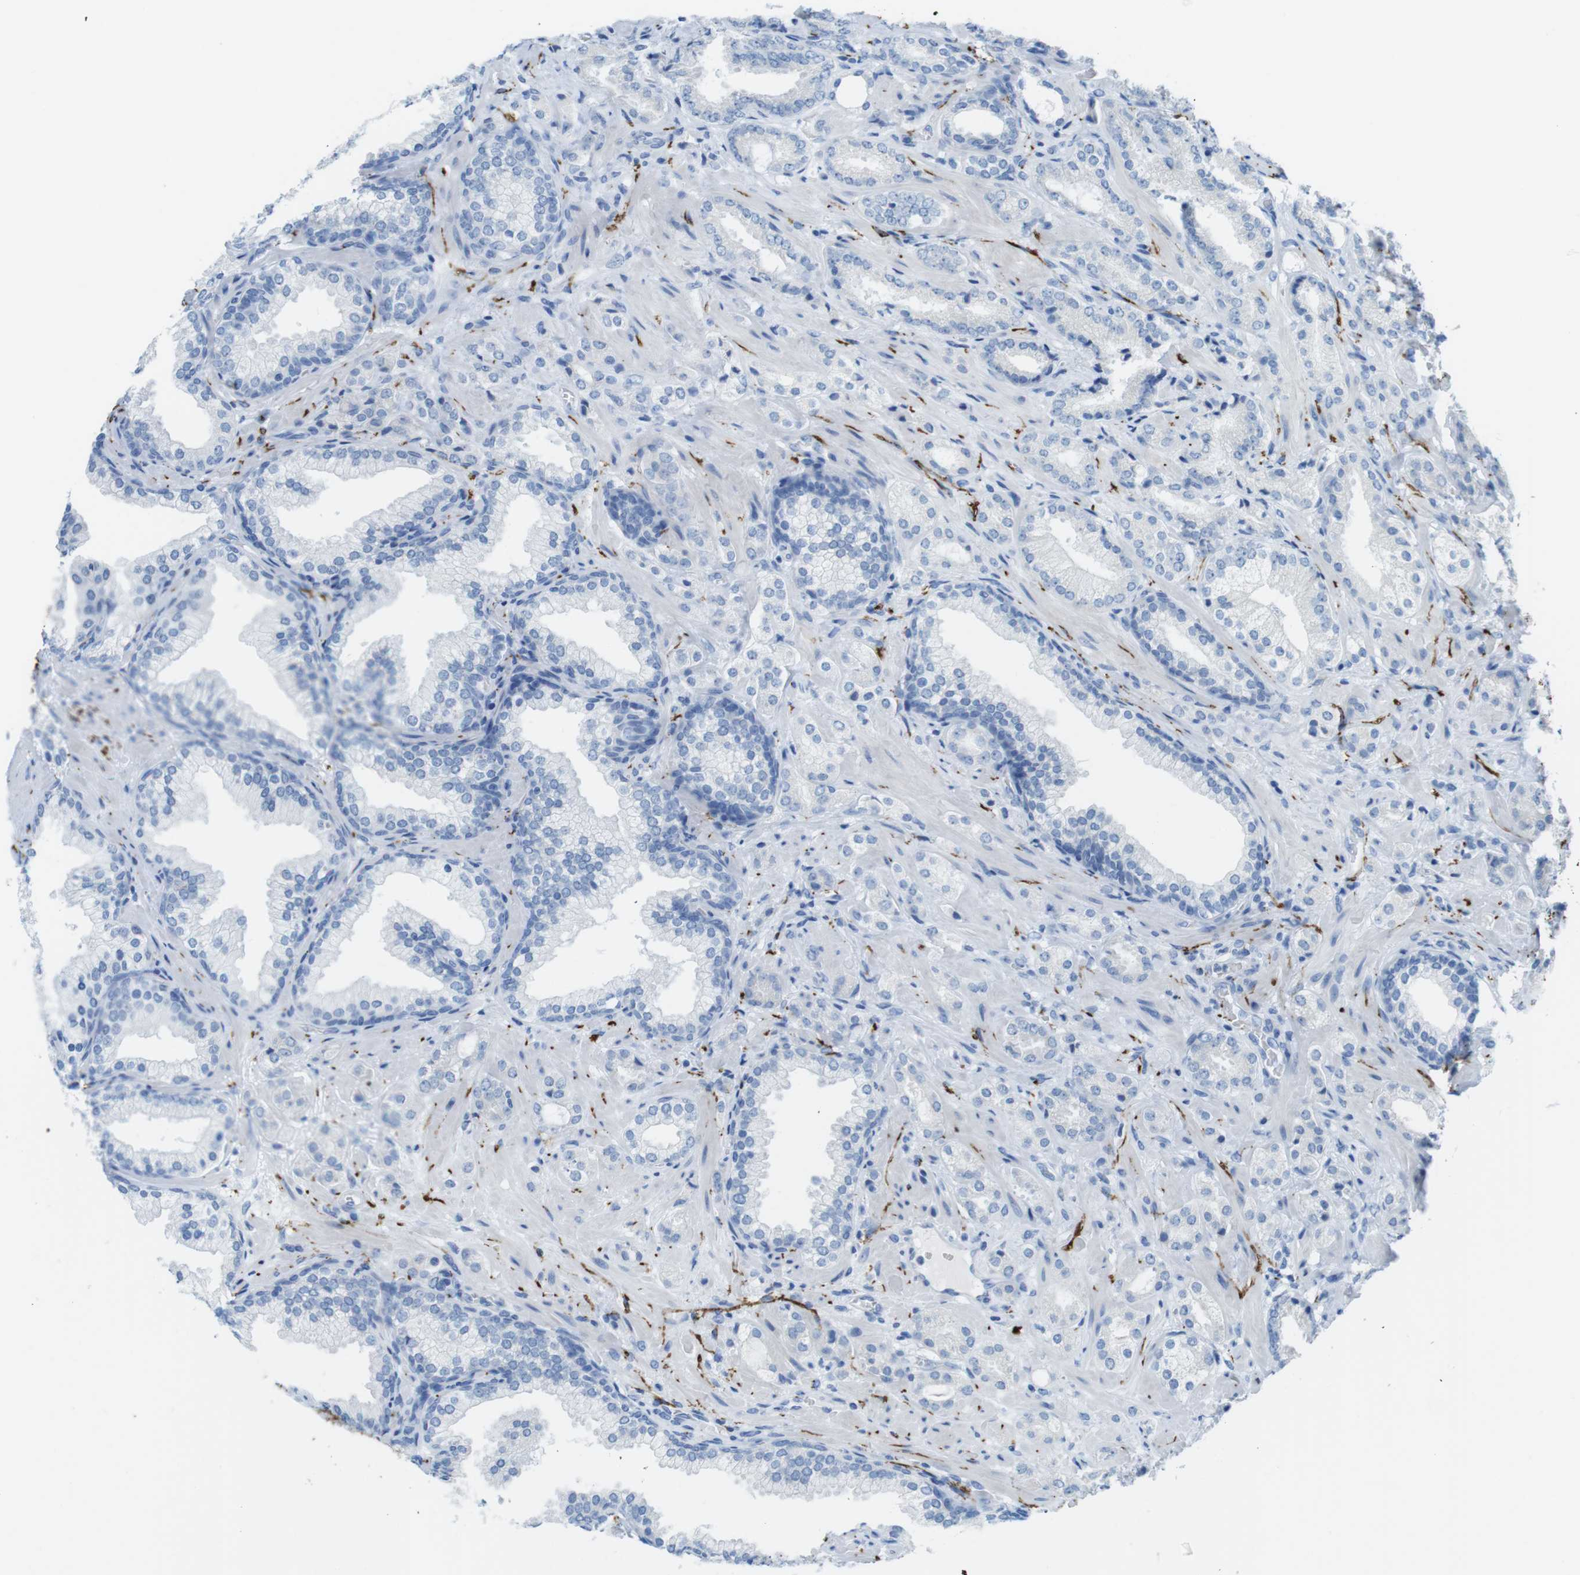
{"staining": {"intensity": "negative", "quantity": "none", "location": "none"}, "tissue": "prostate cancer", "cell_type": "Tumor cells", "image_type": "cancer", "snomed": [{"axis": "morphology", "description": "Adenocarcinoma, High grade"}, {"axis": "topography", "description": "Prostate"}], "caption": "A histopathology image of prostate cancer stained for a protein demonstrates no brown staining in tumor cells.", "gene": "GAP43", "patient": {"sex": "male", "age": 64}}